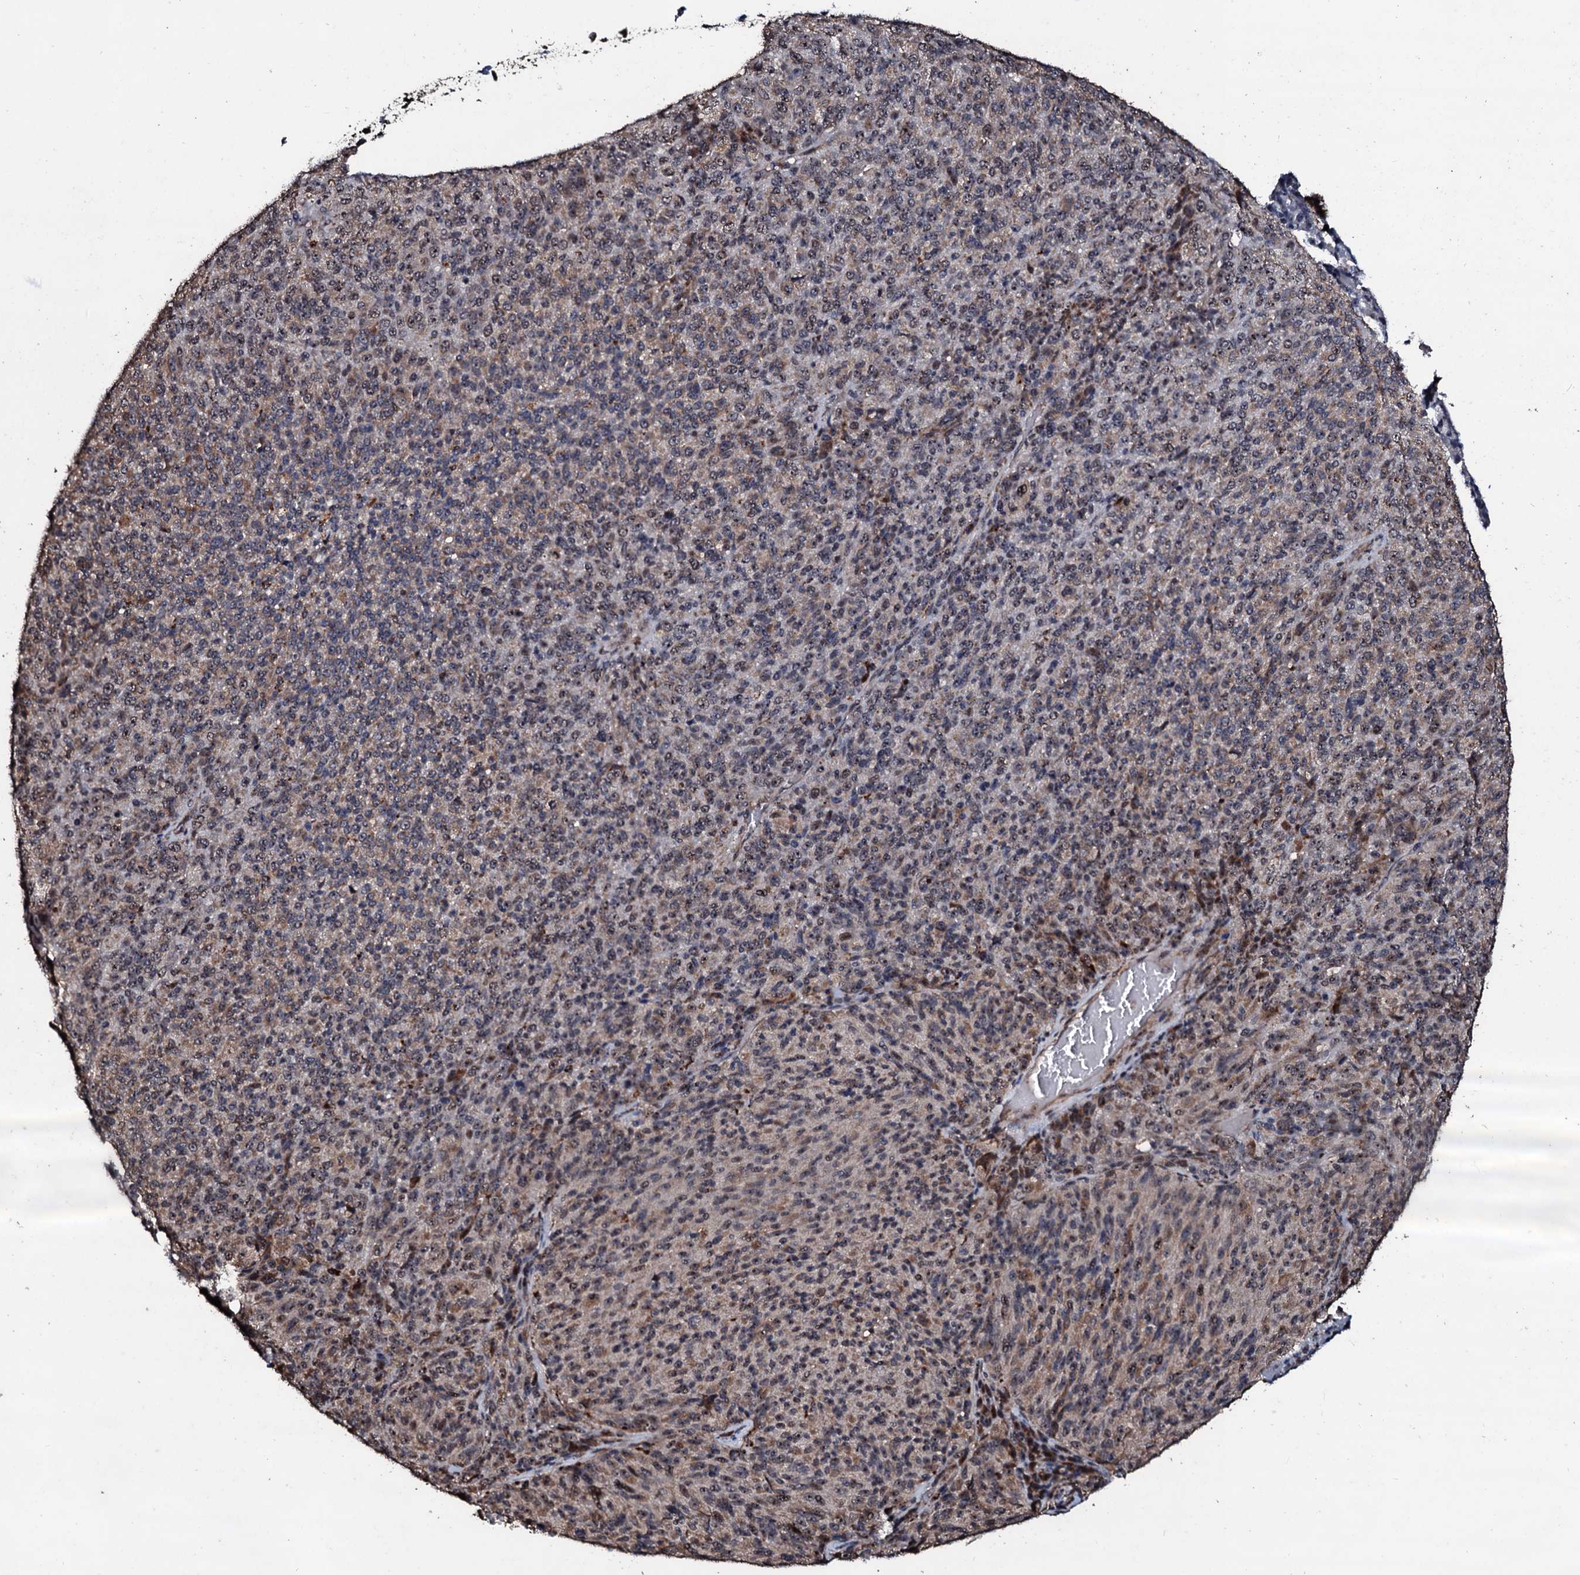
{"staining": {"intensity": "moderate", "quantity": "25%-75%", "location": "cytoplasmic/membranous,nuclear"}, "tissue": "melanoma", "cell_type": "Tumor cells", "image_type": "cancer", "snomed": [{"axis": "morphology", "description": "Malignant melanoma, Metastatic site"}, {"axis": "topography", "description": "Brain"}], "caption": "Immunohistochemical staining of human melanoma demonstrates moderate cytoplasmic/membranous and nuclear protein staining in about 25%-75% of tumor cells.", "gene": "SUPT7L", "patient": {"sex": "female", "age": 56}}